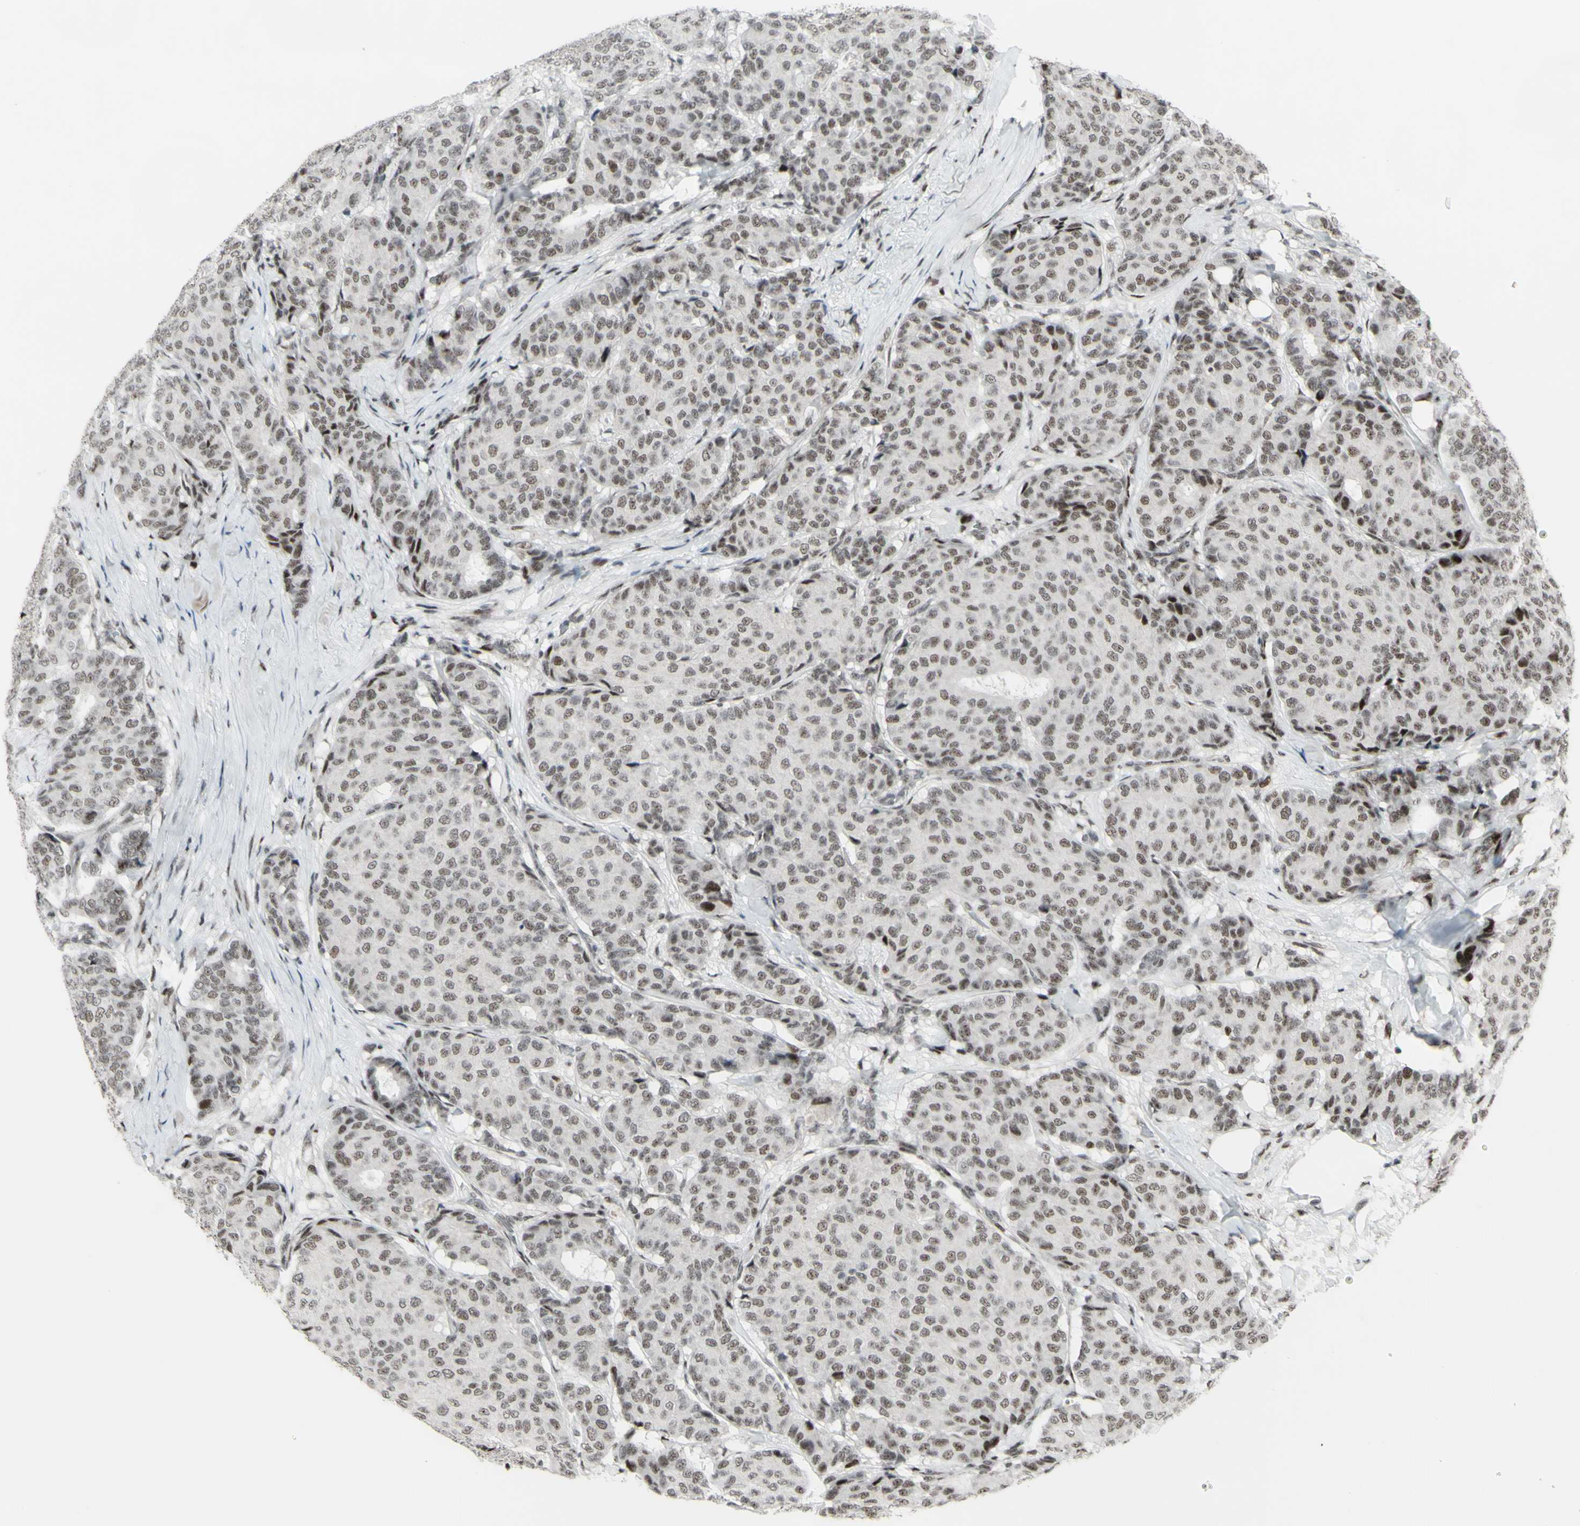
{"staining": {"intensity": "weak", "quantity": ">75%", "location": "nuclear"}, "tissue": "breast cancer", "cell_type": "Tumor cells", "image_type": "cancer", "snomed": [{"axis": "morphology", "description": "Duct carcinoma"}, {"axis": "topography", "description": "Breast"}], "caption": "Weak nuclear protein staining is present in about >75% of tumor cells in infiltrating ductal carcinoma (breast).", "gene": "SUPT6H", "patient": {"sex": "female", "age": 75}}